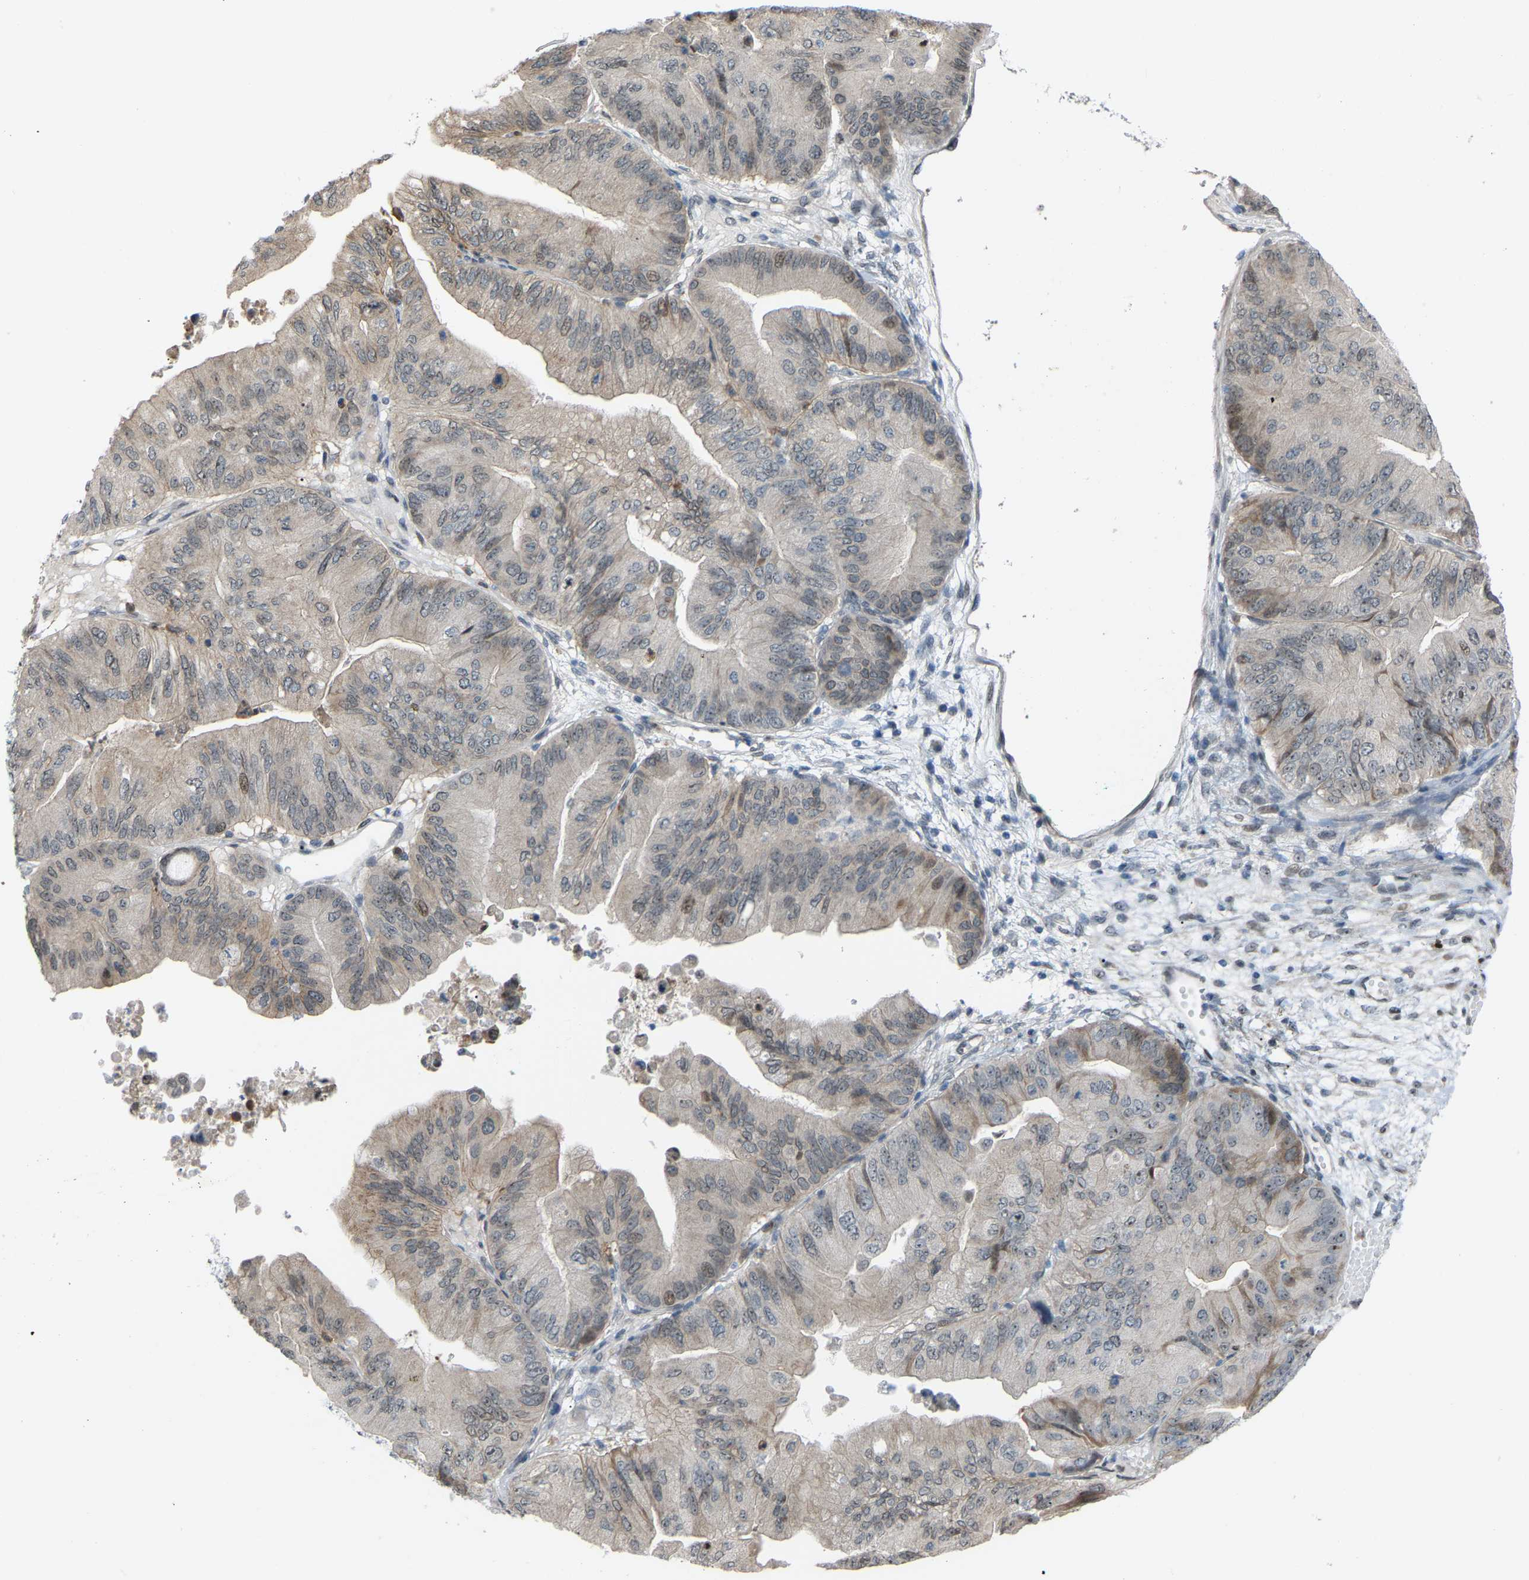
{"staining": {"intensity": "negative", "quantity": "none", "location": "none"}, "tissue": "ovarian cancer", "cell_type": "Tumor cells", "image_type": "cancer", "snomed": [{"axis": "morphology", "description": "Cystadenocarcinoma, mucinous, NOS"}, {"axis": "topography", "description": "Ovary"}], "caption": "The micrograph displays no significant staining in tumor cells of ovarian mucinous cystadenocarcinoma.", "gene": "CROT", "patient": {"sex": "female", "age": 61}}